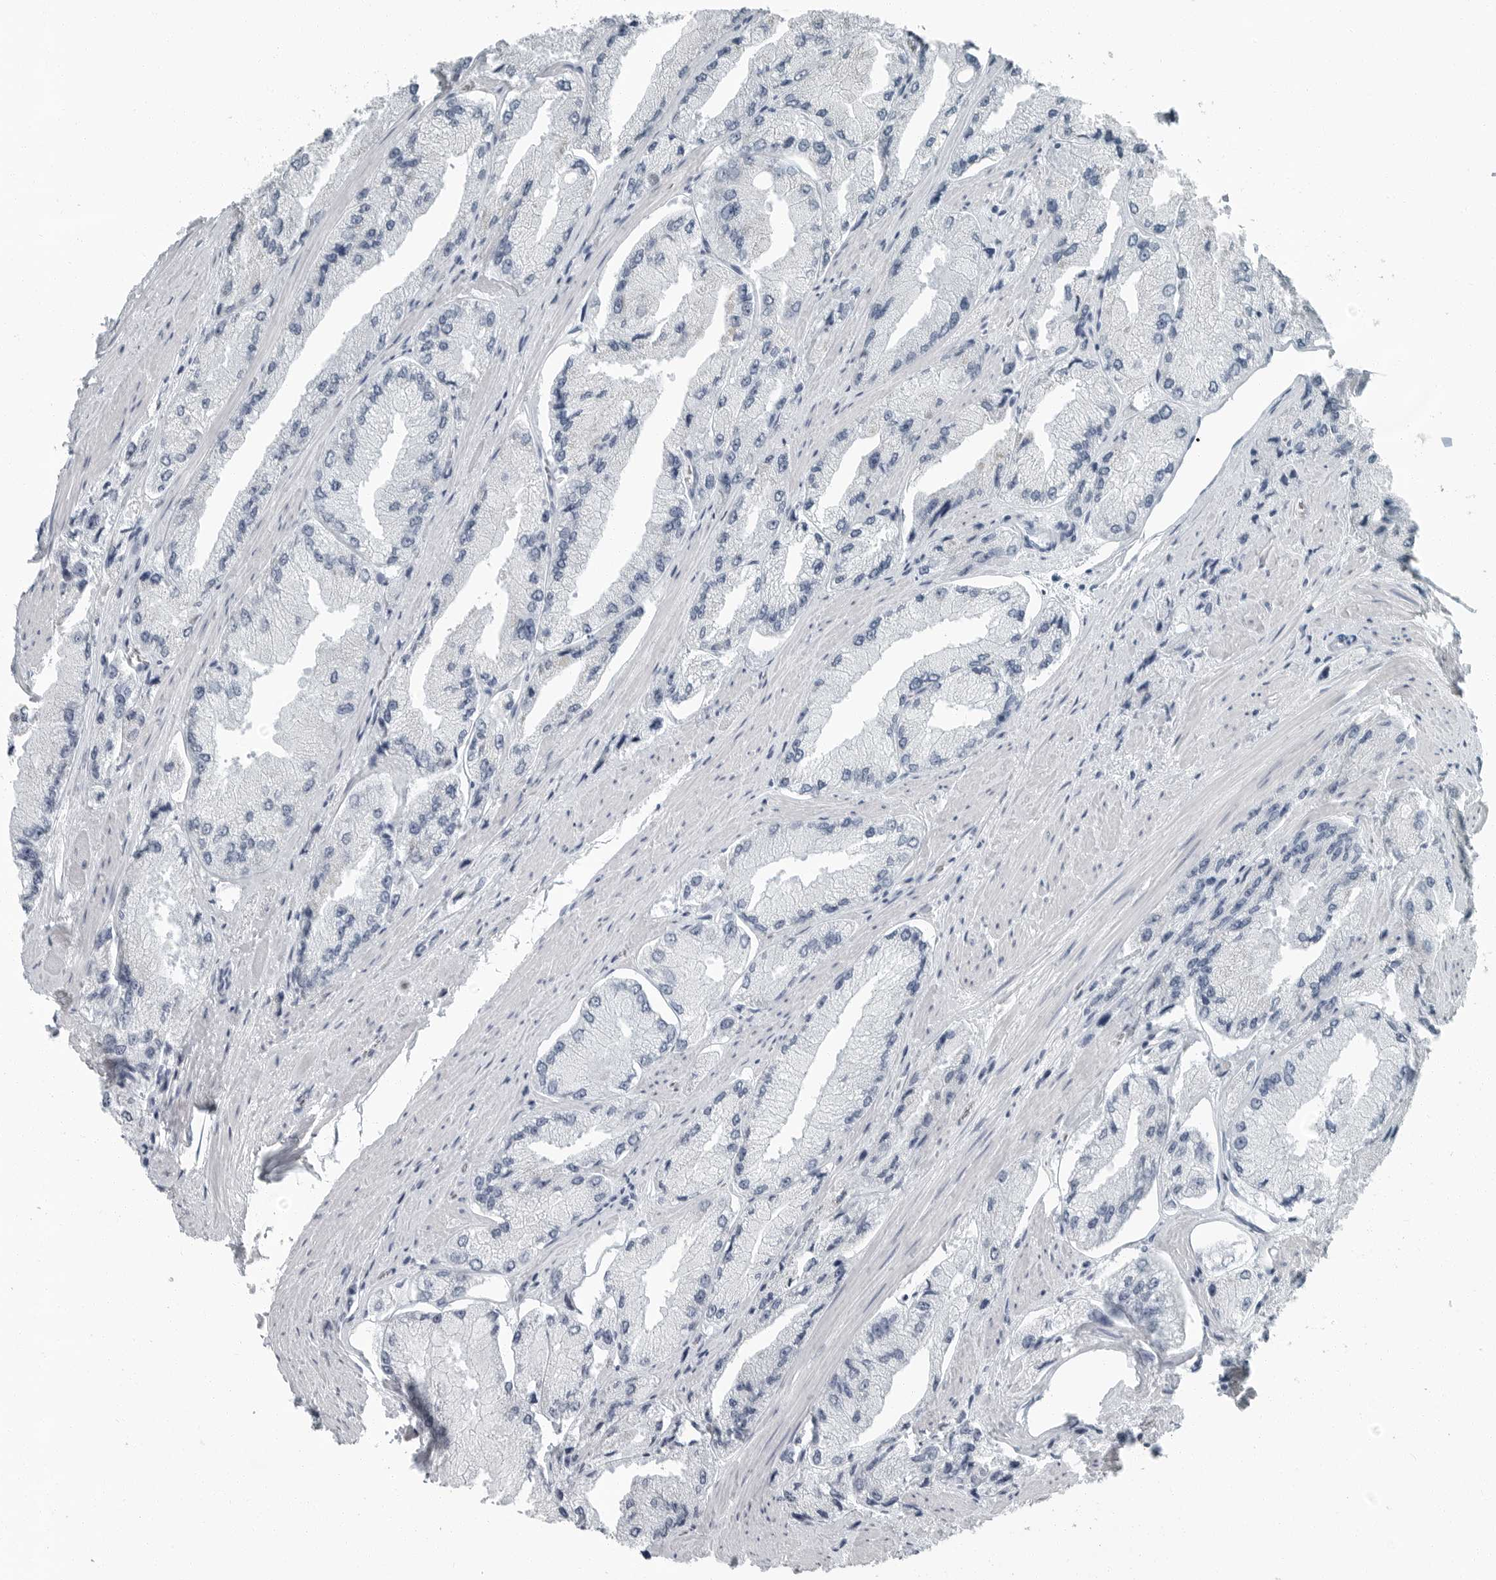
{"staining": {"intensity": "negative", "quantity": "none", "location": "none"}, "tissue": "prostate cancer", "cell_type": "Tumor cells", "image_type": "cancer", "snomed": [{"axis": "morphology", "description": "Adenocarcinoma, High grade"}, {"axis": "topography", "description": "Prostate"}], "caption": "Prostate cancer stained for a protein using IHC reveals no expression tumor cells.", "gene": "FABP6", "patient": {"sex": "male", "age": 58}}